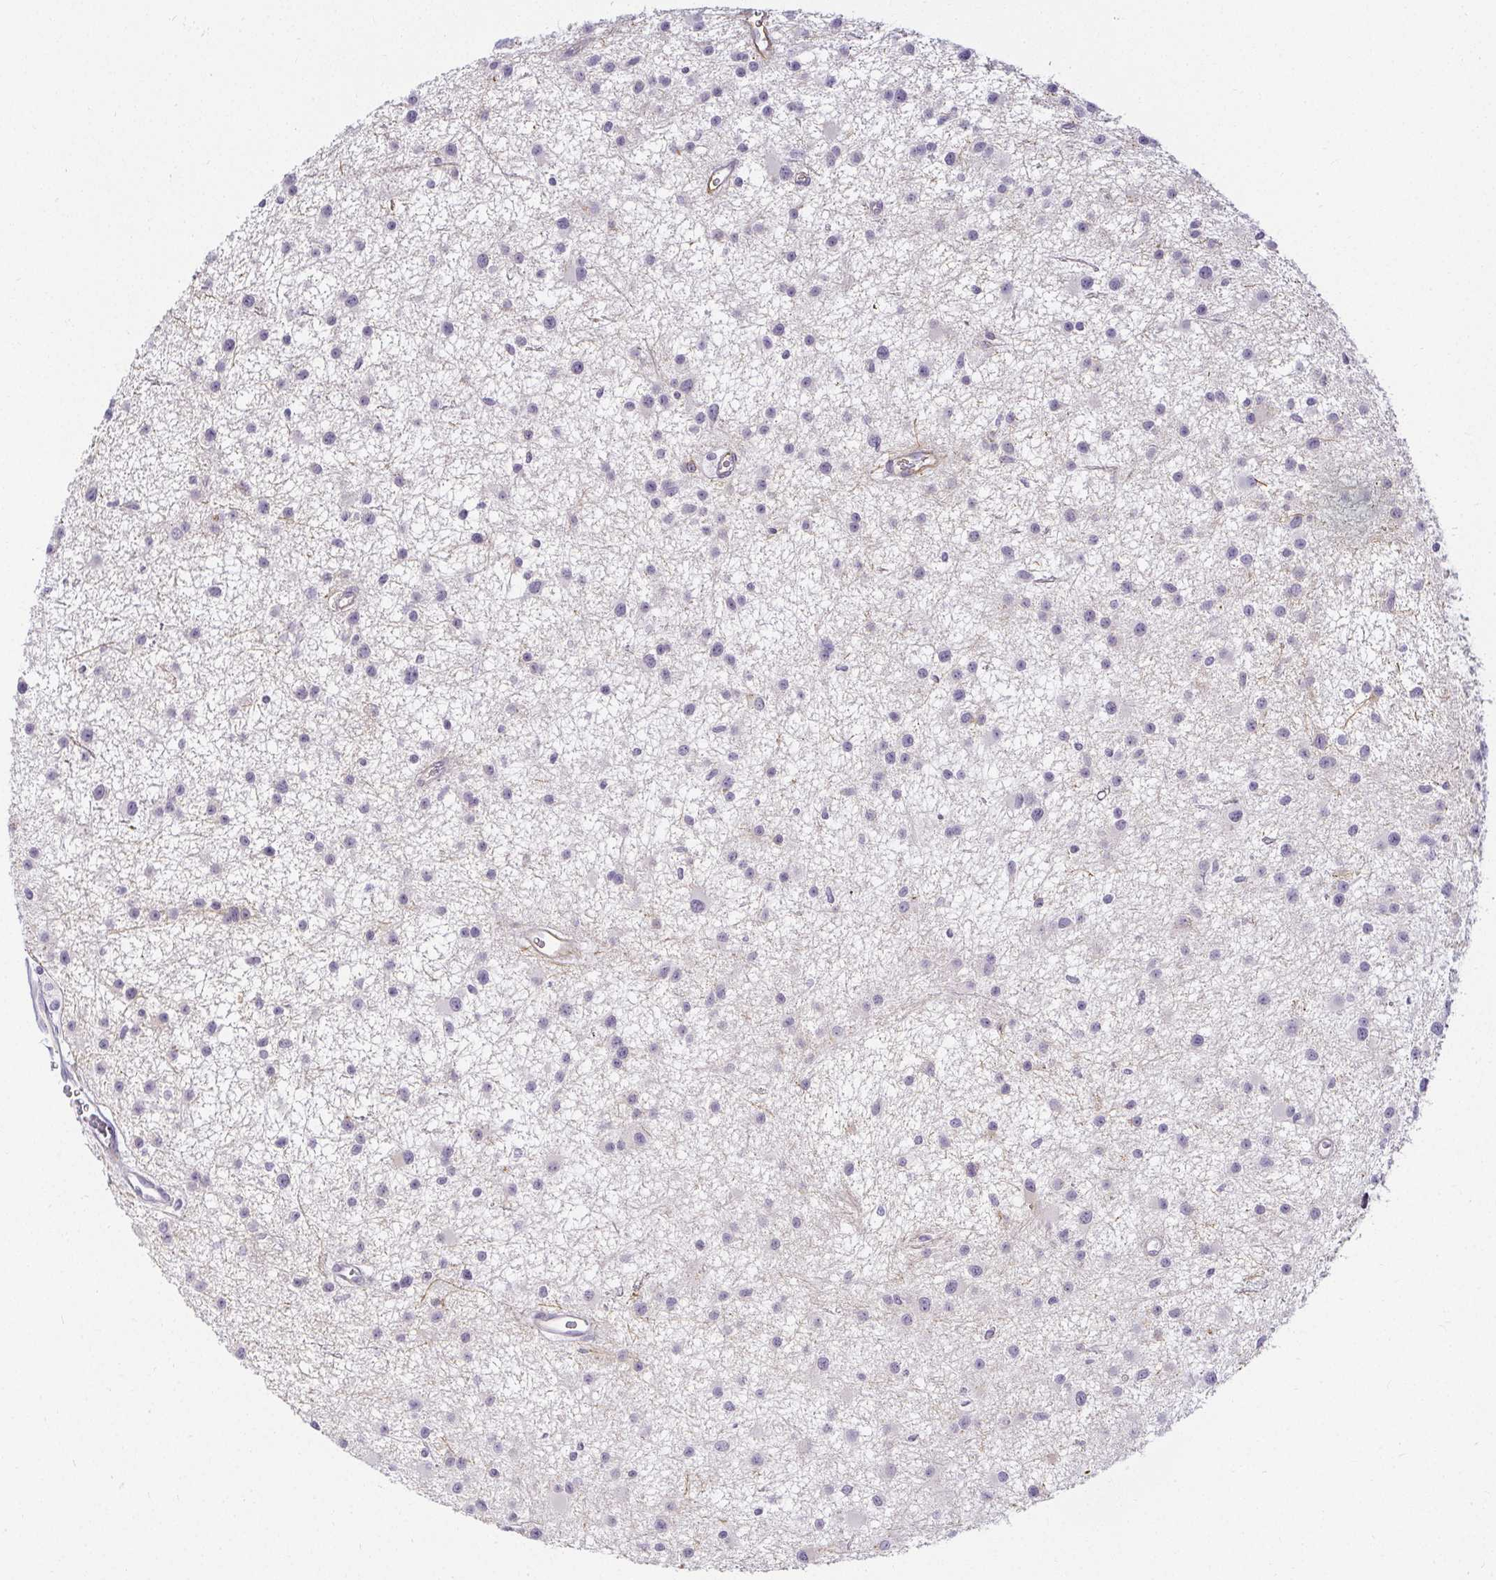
{"staining": {"intensity": "negative", "quantity": "none", "location": "none"}, "tissue": "glioma", "cell_type": "Tumor cells", "image_type": "cancer", "snomed": [{"axis": "morphology", "description": "Glioma, malignant, Low grade"}, {"axis": "topography", "description": "Brain"}], "caption": "This micrograph is of glioma stained with immunohistochemistry to label a protein in brown with the nuclei are counter-stained blue. There is no positivity in tumor cells.", "gene": "ACAN", "patient": {"sex": "male", "age": 43}}